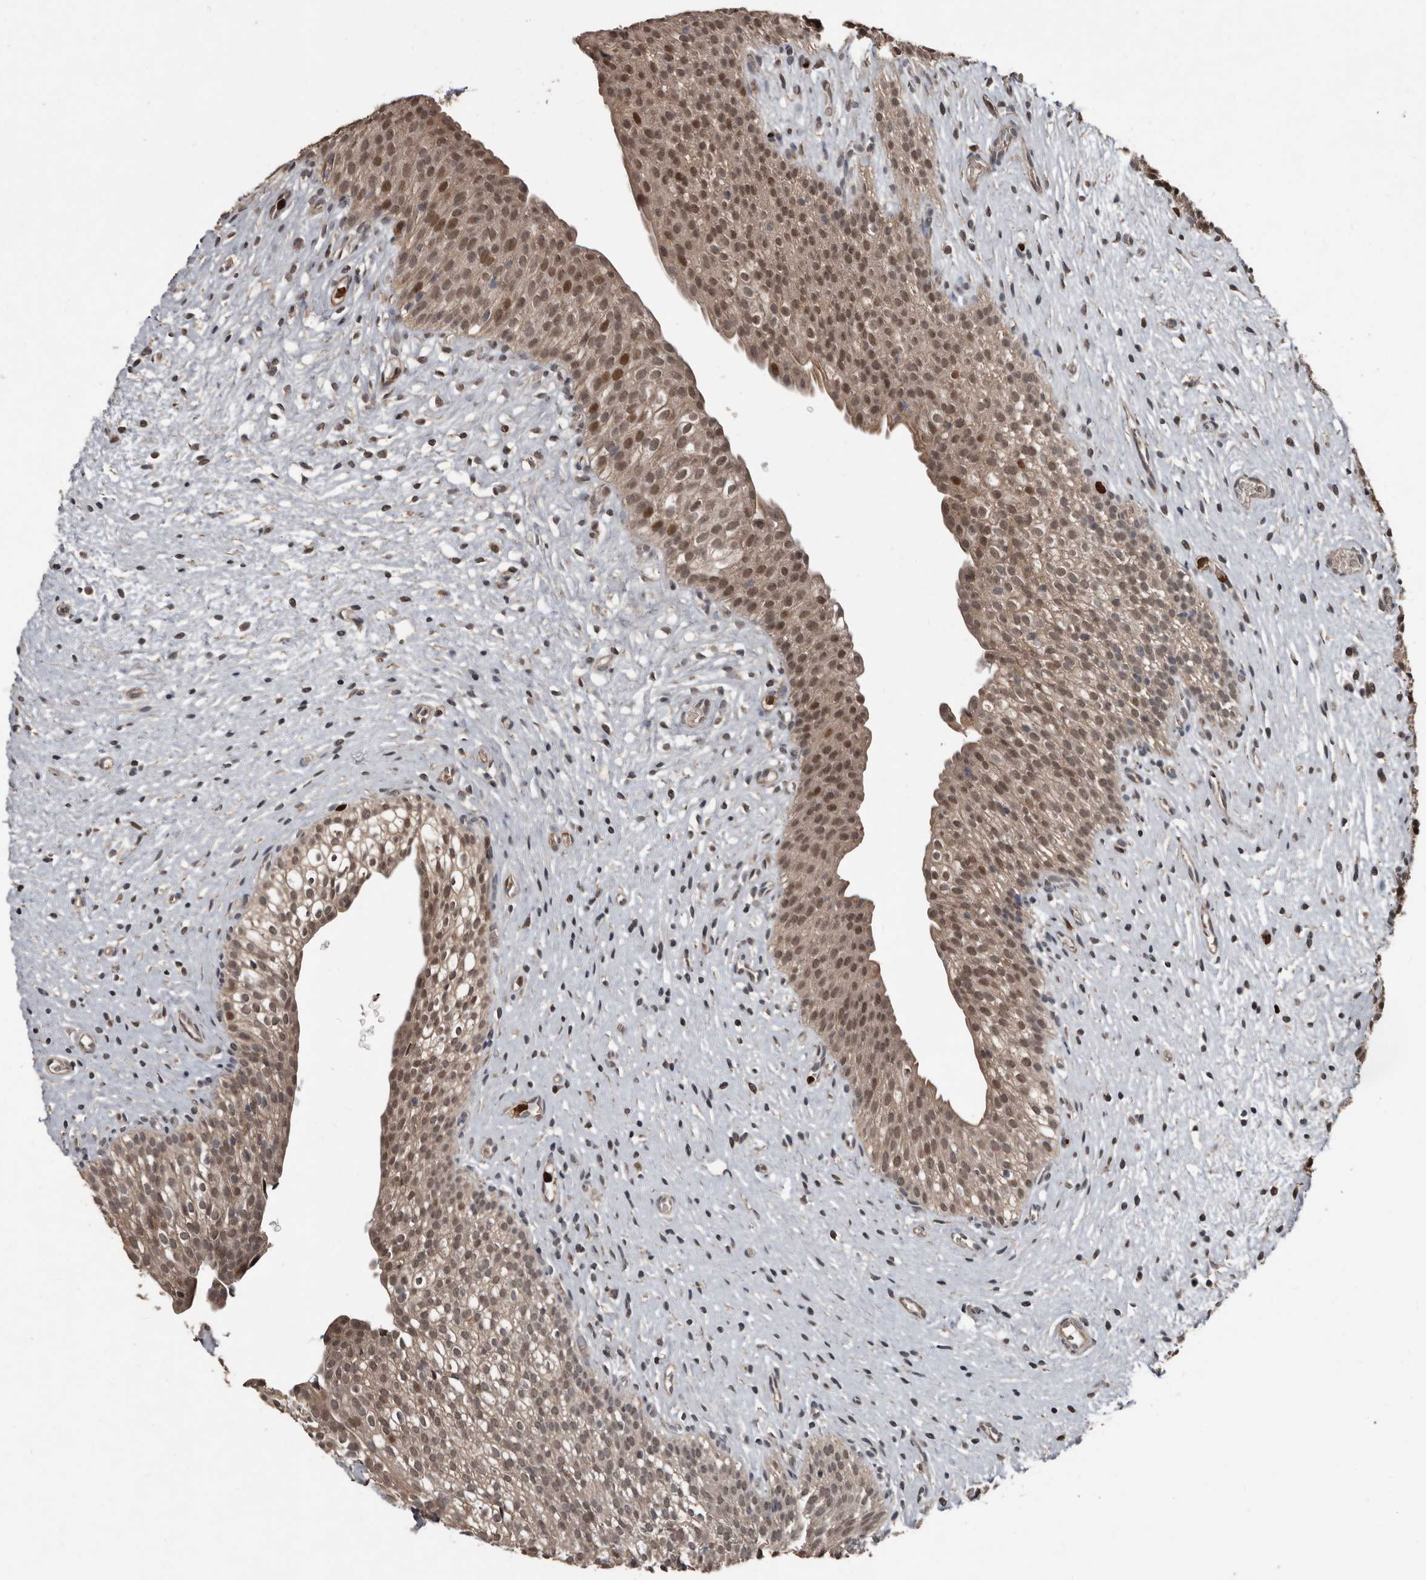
{"staining": {"intensity": "moderate", "quantity": ">75%", "location": "cytoplasmic/membranous,nuclear"}, "tissue": "urinary bladder", "cell_type": "Urothelial cells", "image_type": "normal", "snomed": [{"axis": "morphology", "description": "Normal tissue, NOS"}, {"axis": "topography", "description": "Urinary bladder"}], "caption": "Urinary bladder stained with IHC demonstrates moderate cytoplasmic/membranous,nuclear positivity in approximately >75% of urothelial cells.", "gene": "FSBP", "patient": {"sex": "male", "age": 1}}